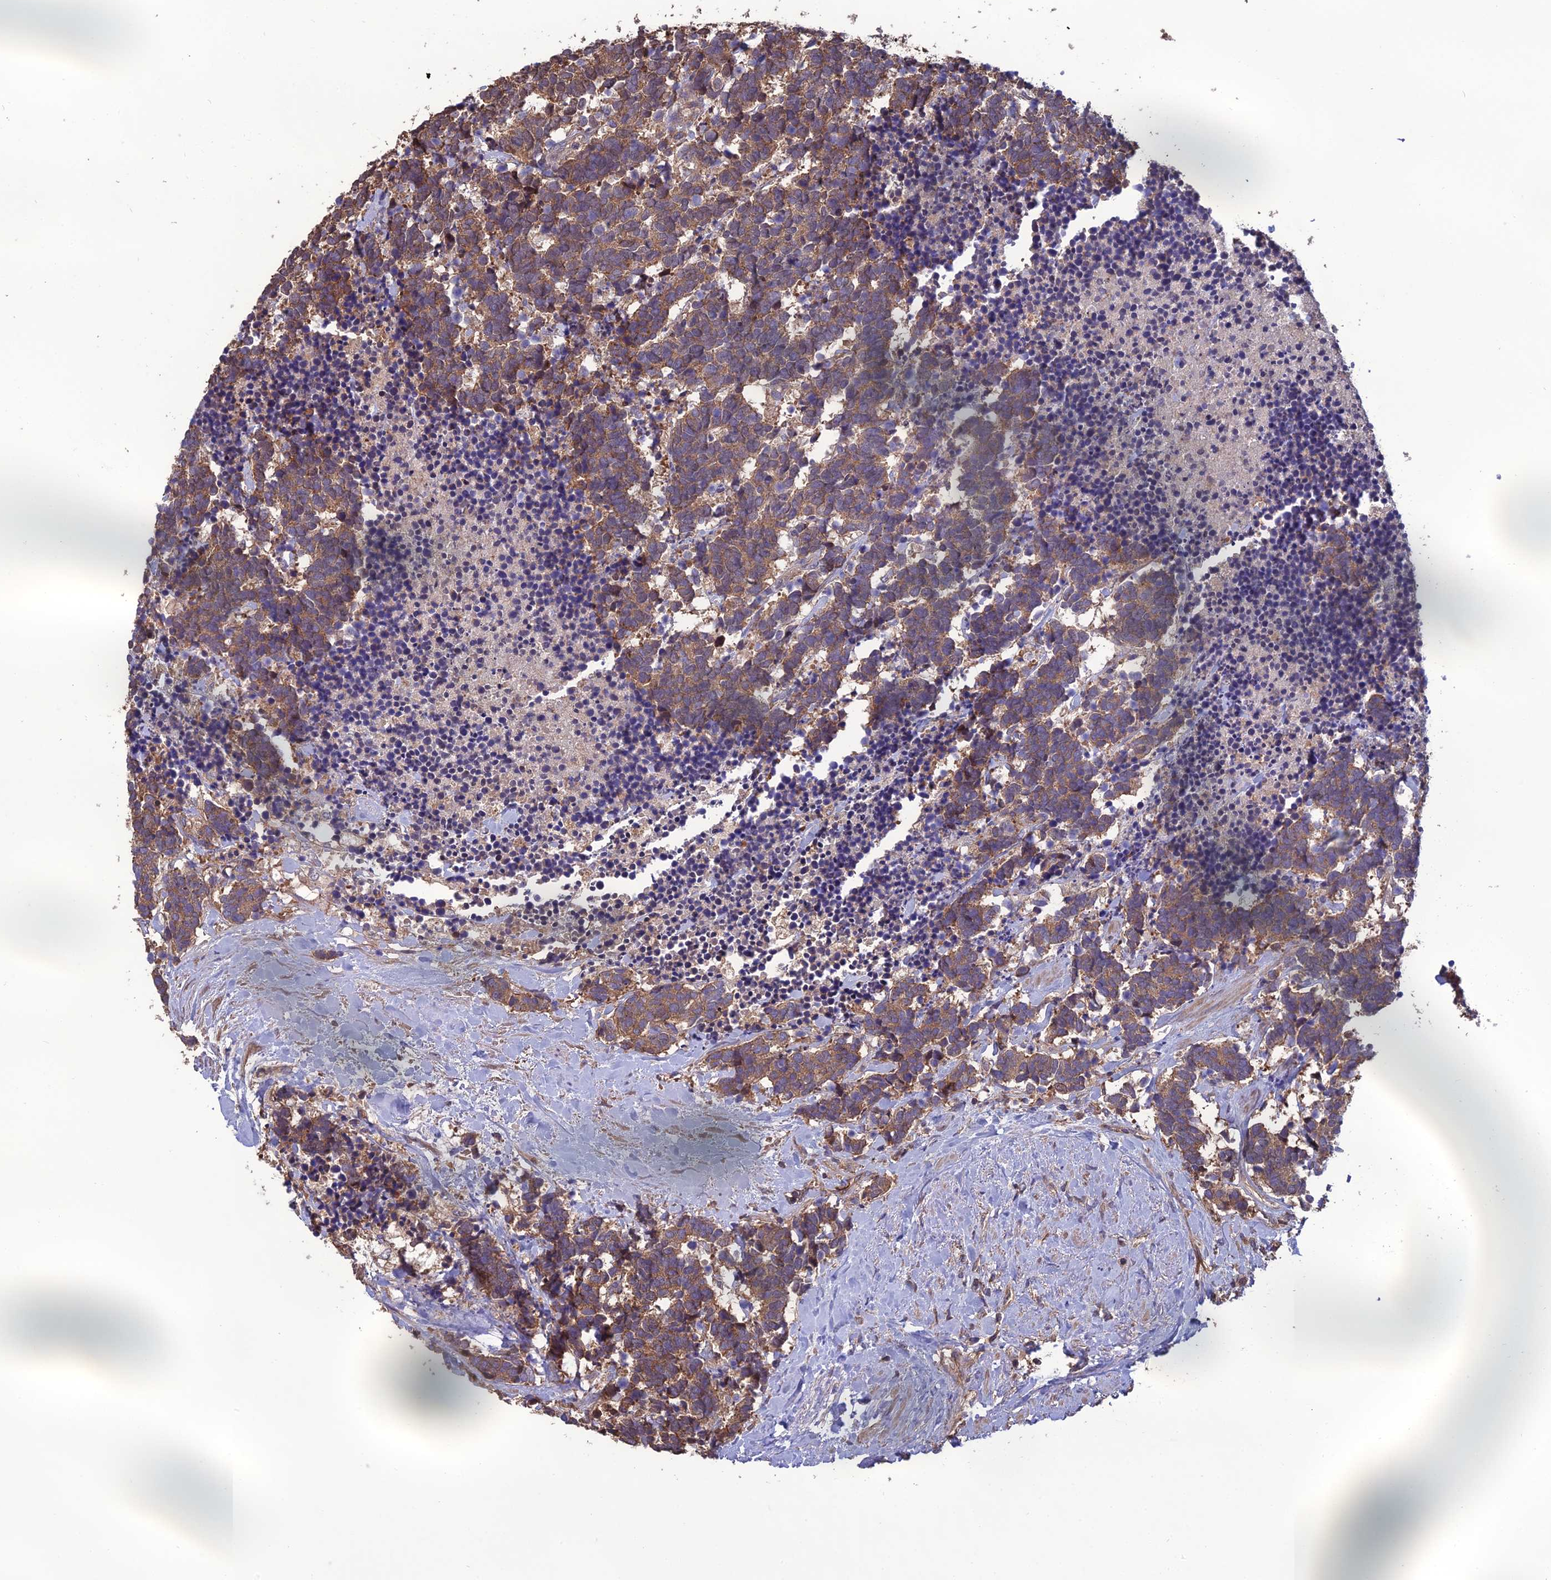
{"staining": {"intensity": "moderate", "quantity": ">75%", "location": "cytoplasmic/membranous"}, "tissue": "carcinoid", "cell_type": "Tumor cells", "image_type": "cancer", "snomed": [{"axis": "morphology", "description": "Carcinoma, NOS"}, {"axis": "morphology", "description": "Carcinoid, malignant, NOS"}, {"axis": "topography", "description": "Prostate"}], "caption": "Immunohistochemical staining of human carcinoma displays medium levels of moderate cytoplasmic/membranous expression in approximately >75% of tumor cells.", "gene": "GALR2", "patient": {"sex": "male", "age": 57}}